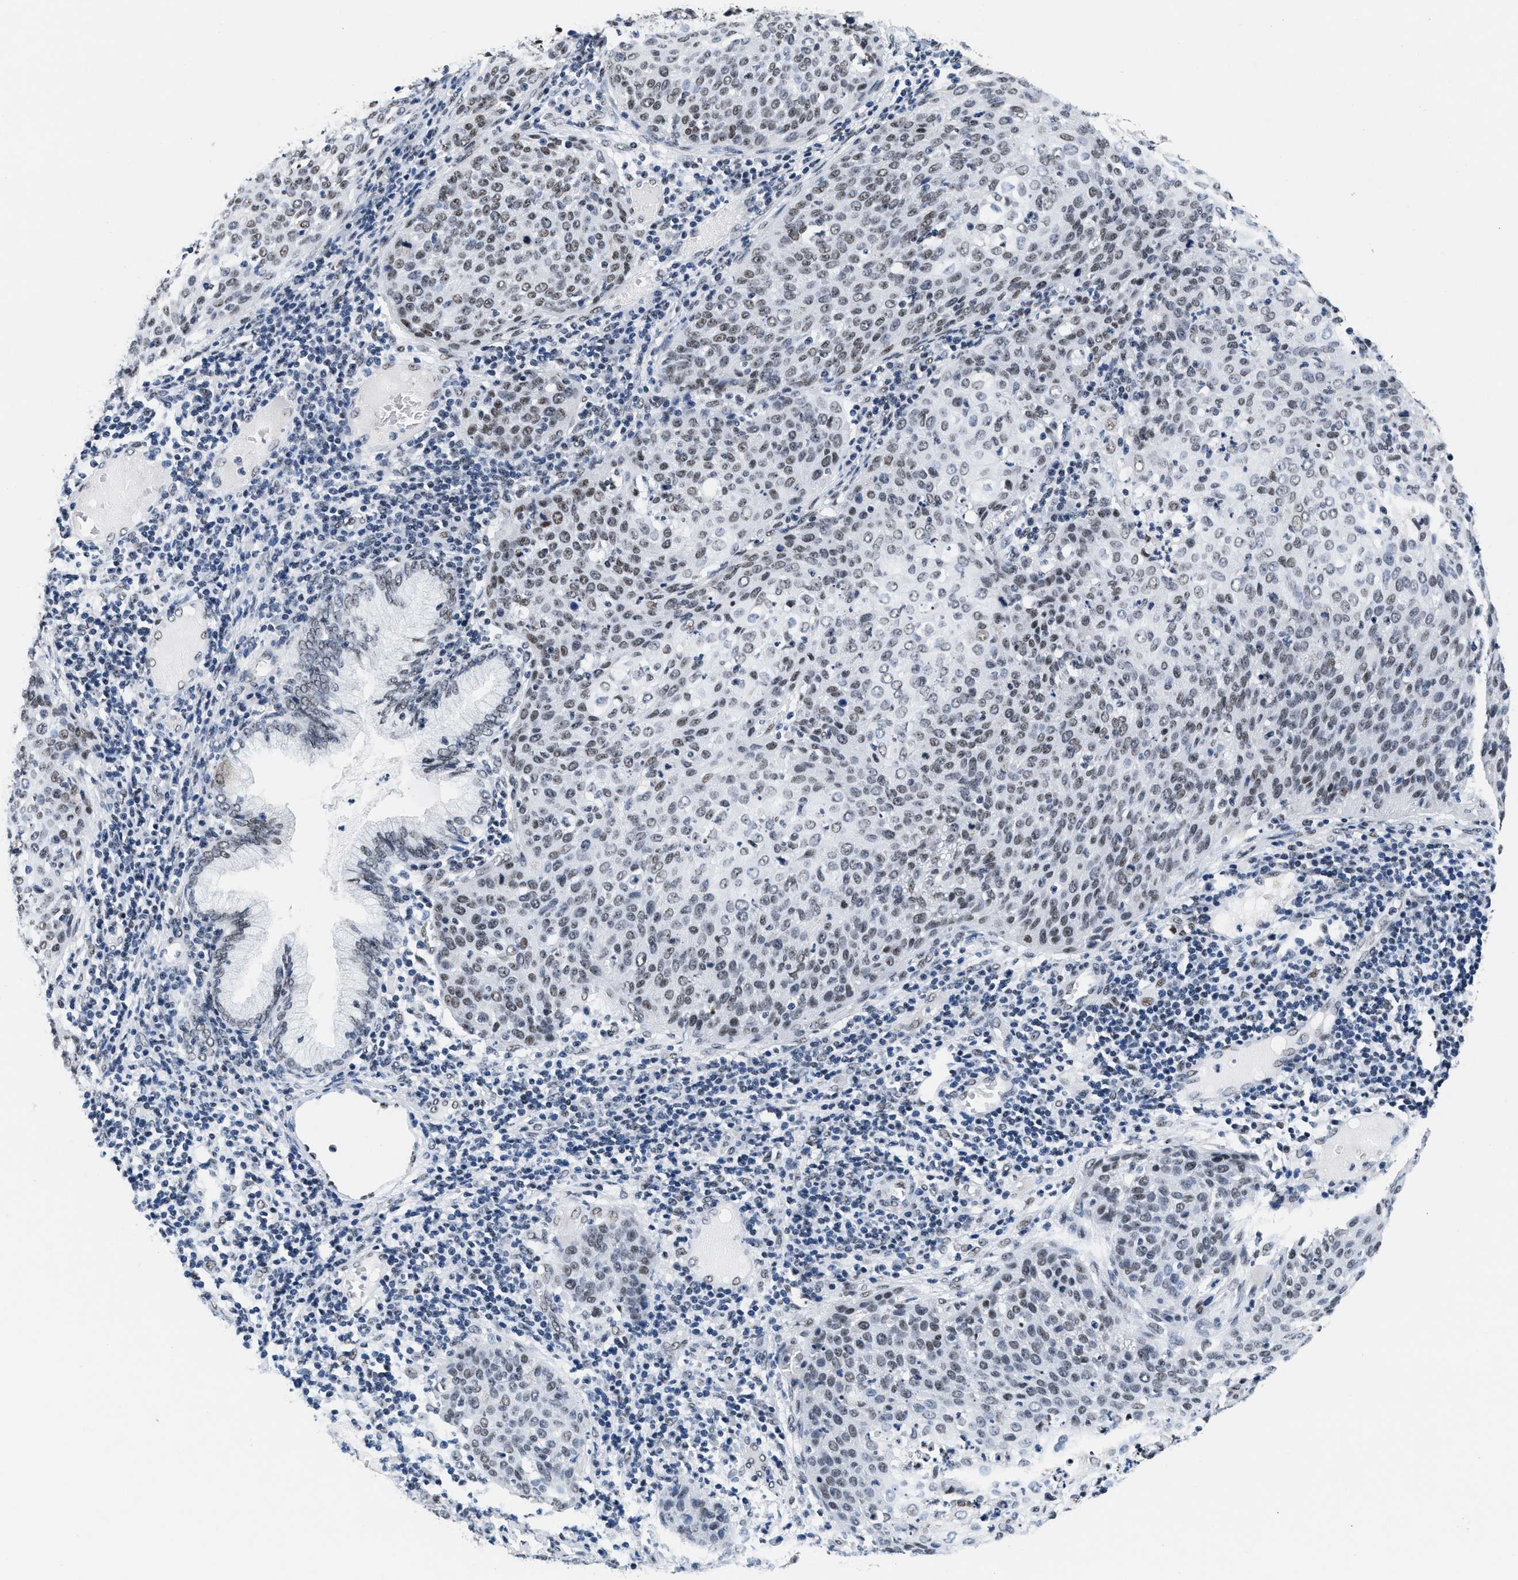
{"staining": {"intensity": "weak", "quantity": "25%-75%", "location": "nuclear"}, "tissue": "cervical cancer", "cell_type": "Tumor cells", "image_type": "cancer", "snomed": [{"axis": "morphology", "description": "Squamous cell carcinoma, NOS"}, {"axis": "topography", "description": "Cervix"}], "caption": "Human cervical cancer (squamous cell carcinoma) stained with a protein marker displays weak staining in tumor cells.", "gene": "RAD50", "patient": {"sex": "female", "age": 38}}